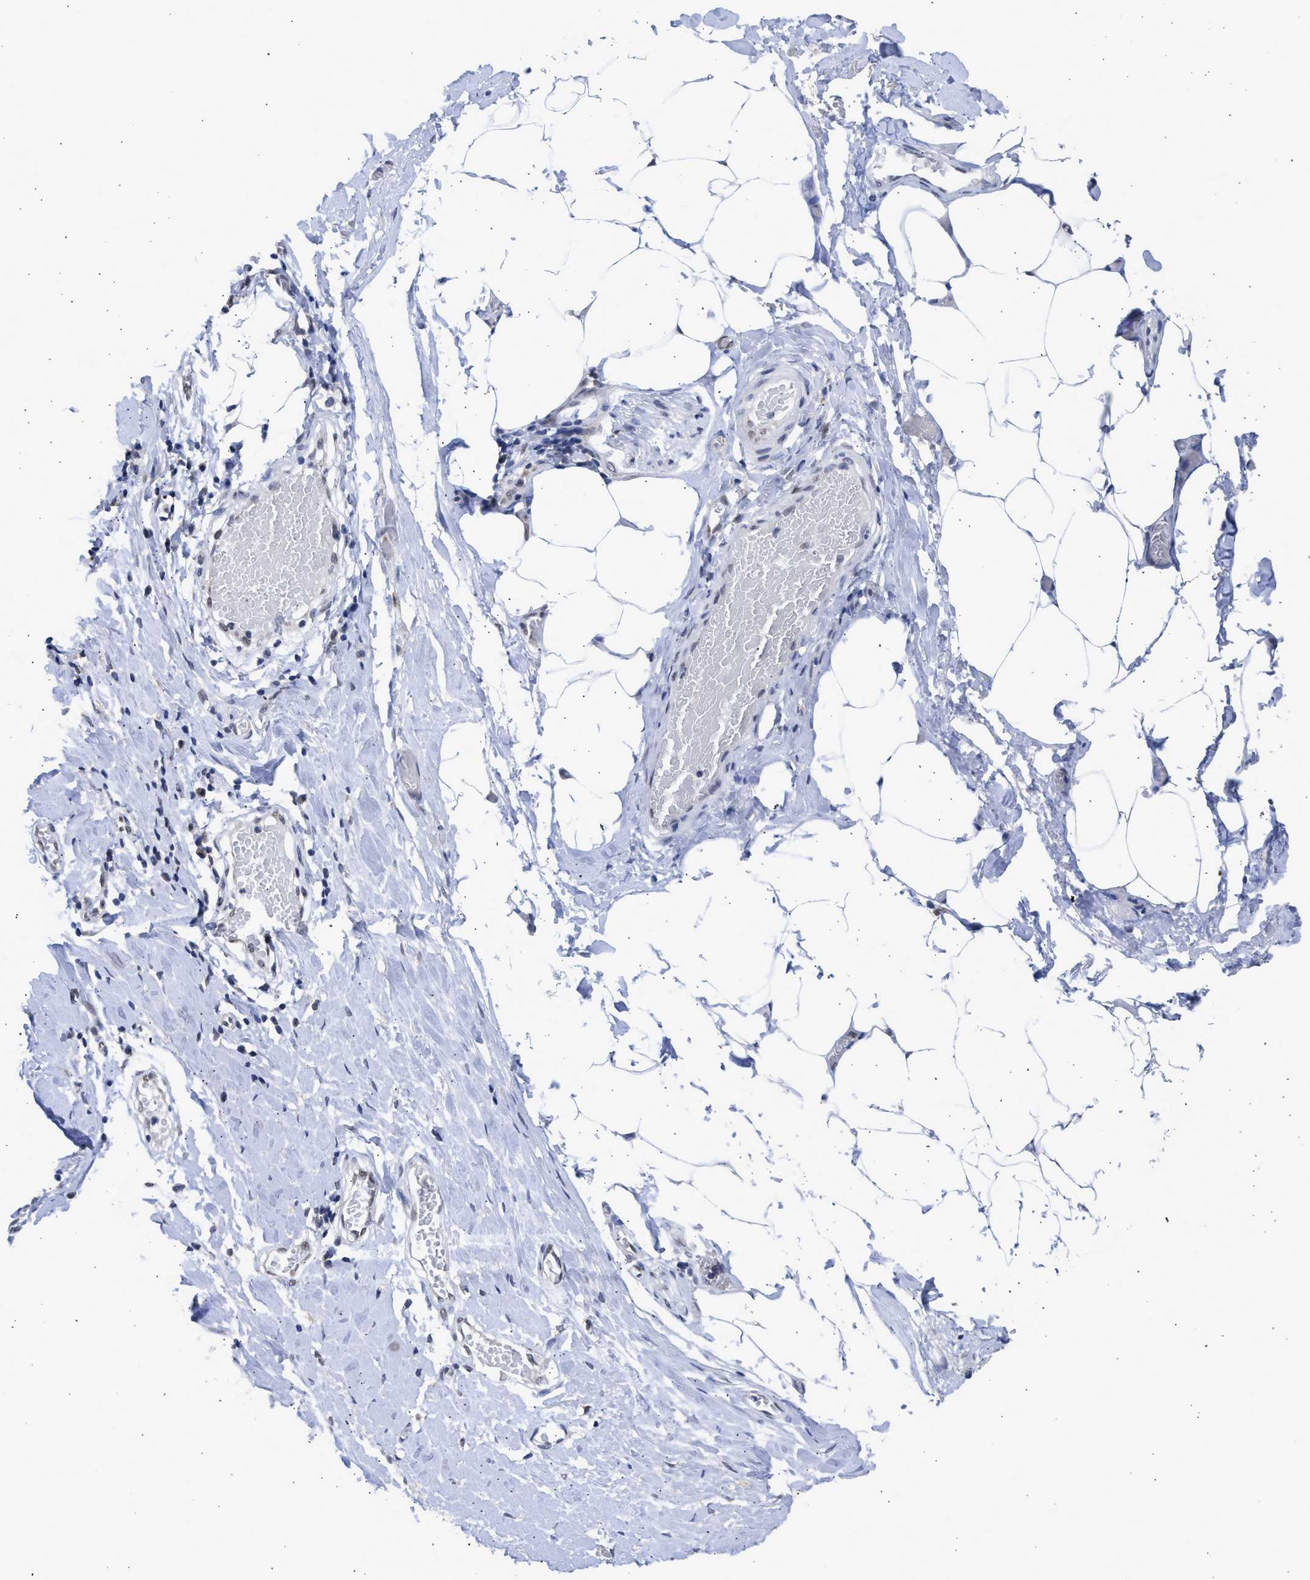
{"staining": {"intensity": "negative", "quantity": "none", "location": "none"}, "tissue": "adipose tissue", "cell_type": "Adipocytes", "image_type": "normal", "snomed": [{"axis": "morphology", "description": "Normal tissue, NOS"}, {"axis": "morphology", "description": "Adenocarcinoma, NOS"}, {"axis": "topography", "description": "Colon"}, {"axis": "topography", "description": "Peripheral nerve tissue"}], "caption": "Immunohistochemistry of benign human adipose tissue reveals no staining in adipocytes.", "gene": "NUP35", "patient": {"sex": "male", "age": 14}}